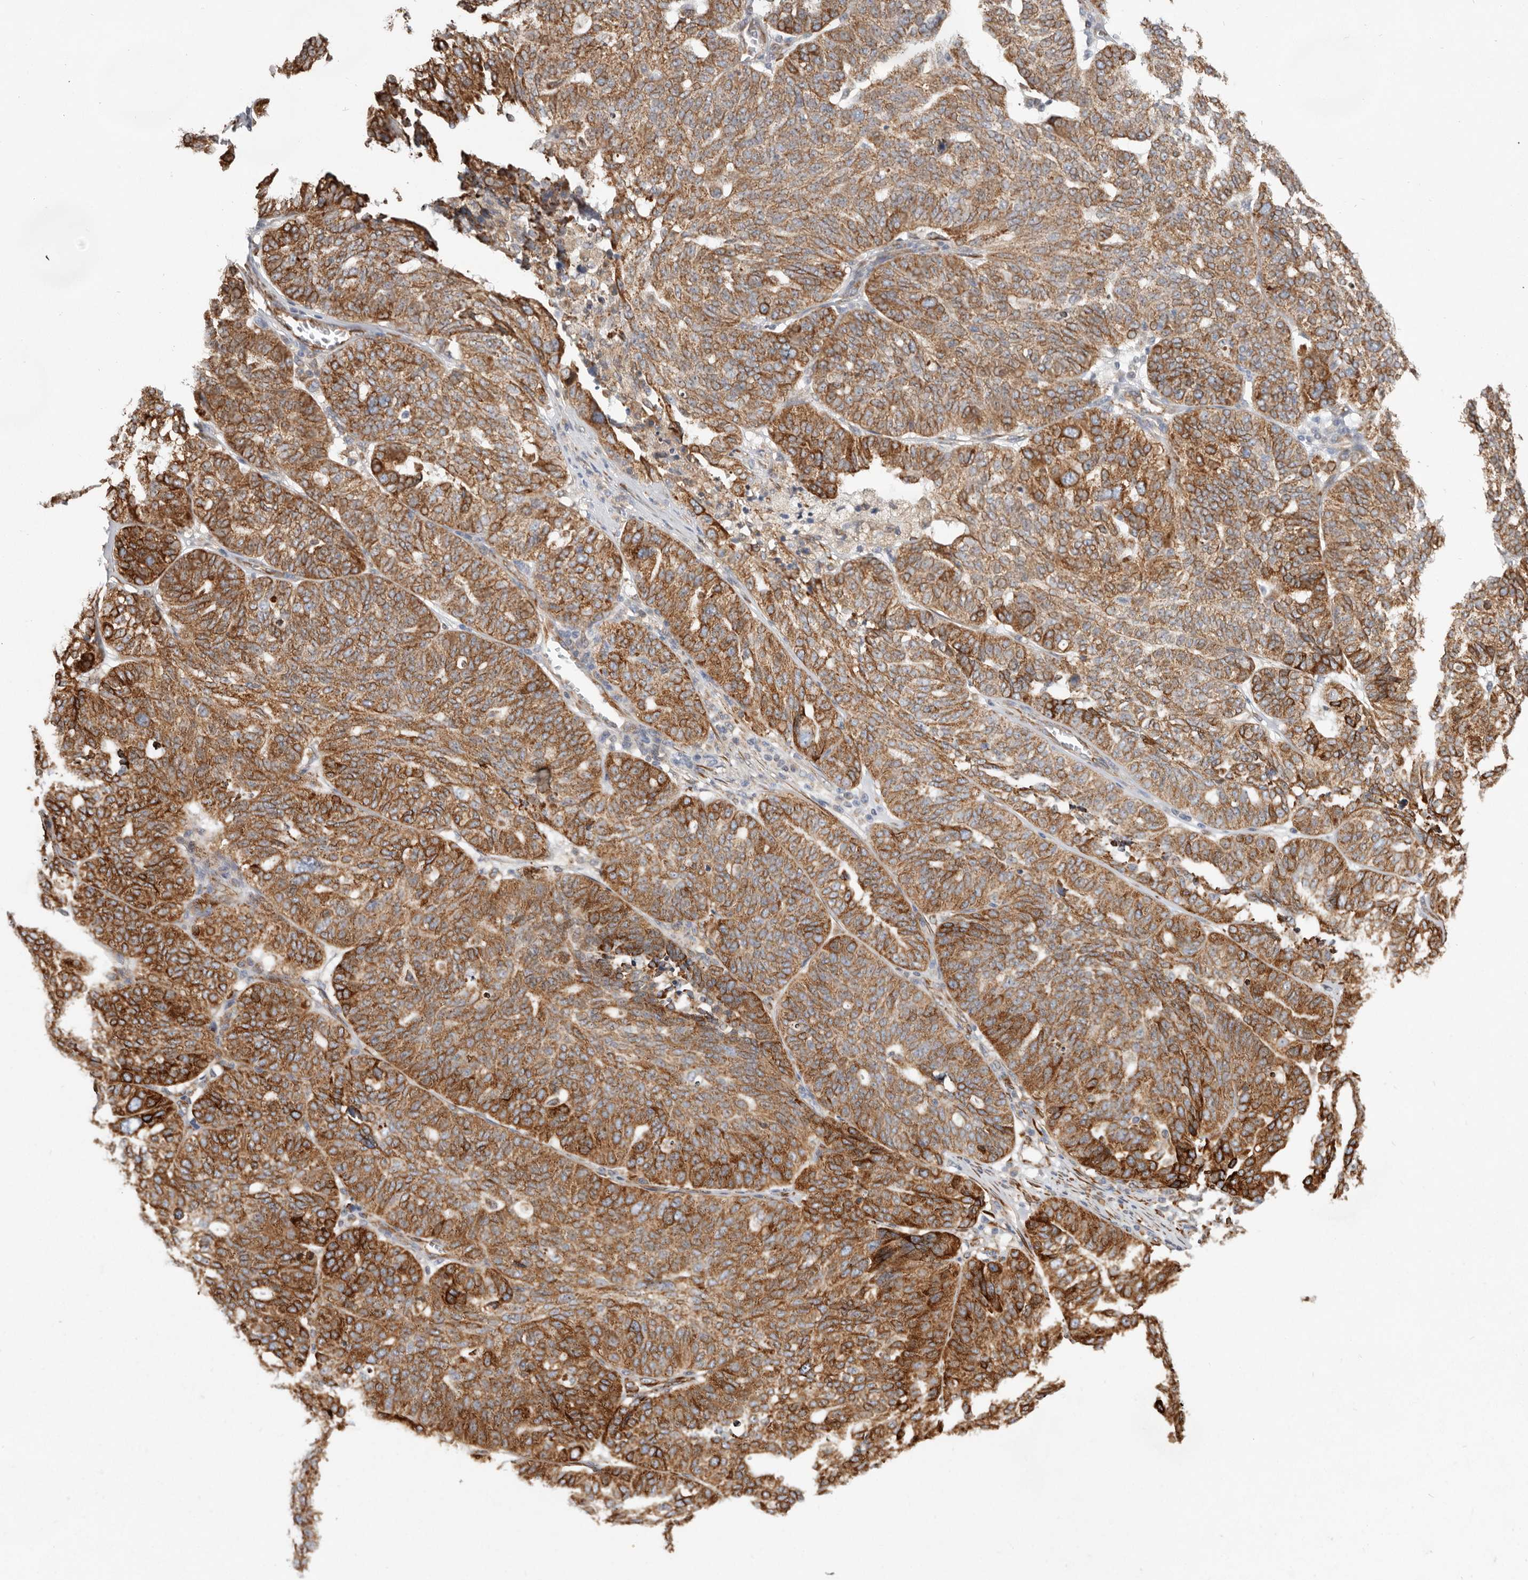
{"staining": {"intensity": "strong", "quantity": ">75%", "location": "cytoplasmic/membranous"}, "tissue": "ovarian cancer", "cell_type": "Tumor cells", "image_type": "cancer", "snomed": [{"axis": "morphology", "description": "Cystadenocarcinoma, serous, NOS"}, {"axis": "topography", "description": "Ovary"}], "caption": "An image showing strong cytoplasmic/membranous expression in about >75% of tumor cells in ovarian cancer, as visualized by brown immunohistochemical staining.", "gene": "WDTC1", "patient": {"sex": "female", "age": 59}}